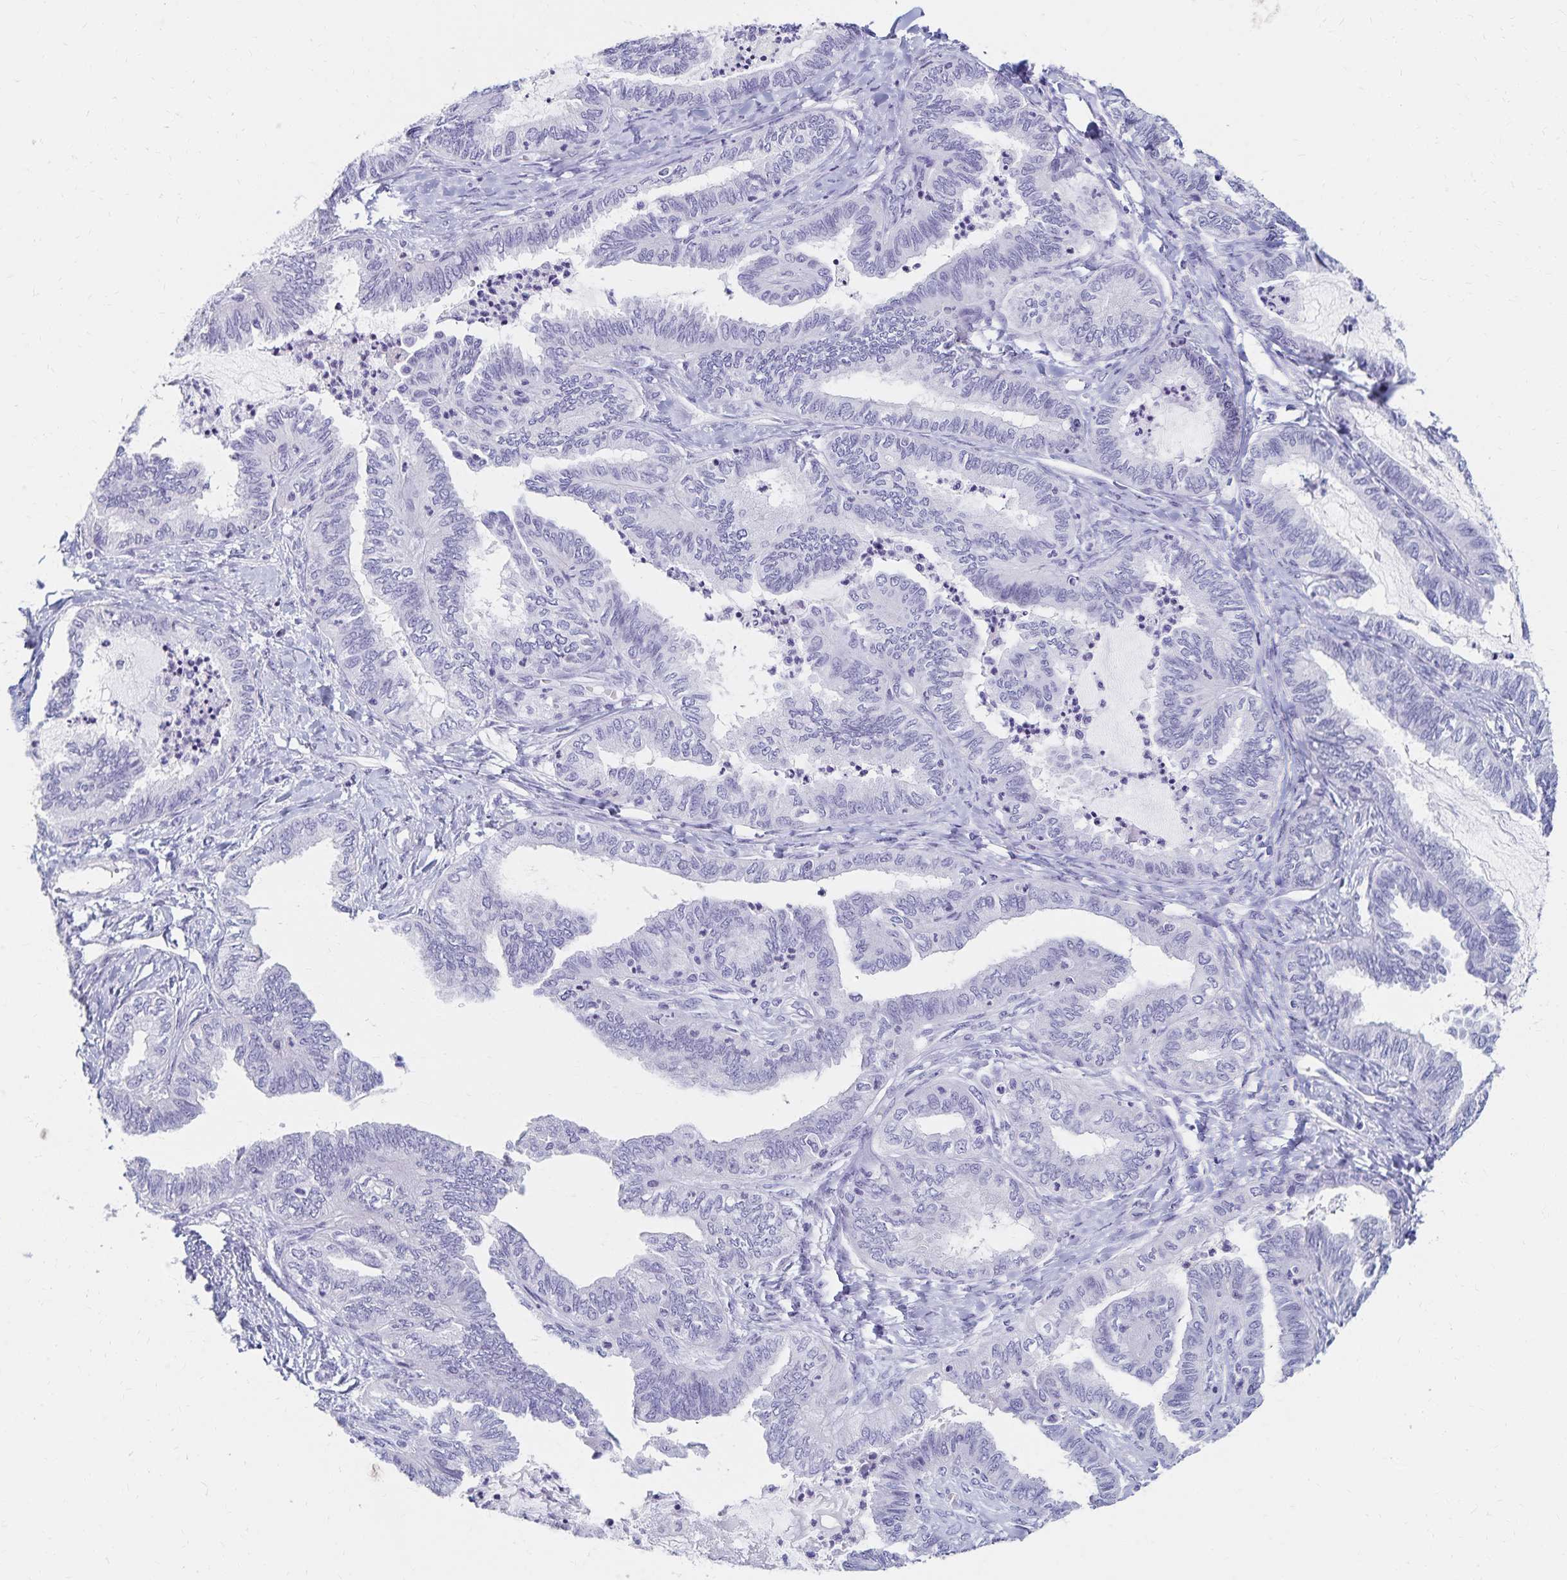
{"staining": {"intensity": "negative", "quantity": "none", "location": "none"}, "tissue": "ovarian cancer", "cell_type": "Tumor cells", "image_type": "cancer", "snomed": [{"axis": "morphology", "description": "Carcinoma, endometroid"}, {"axis": "topography", "description": "Ovary"}], "caption": "The image reveals no staining of tumor cells in ovarian cancer.", "gene": "C2orf50", "patient": {"sex": "female", "age": 70}}